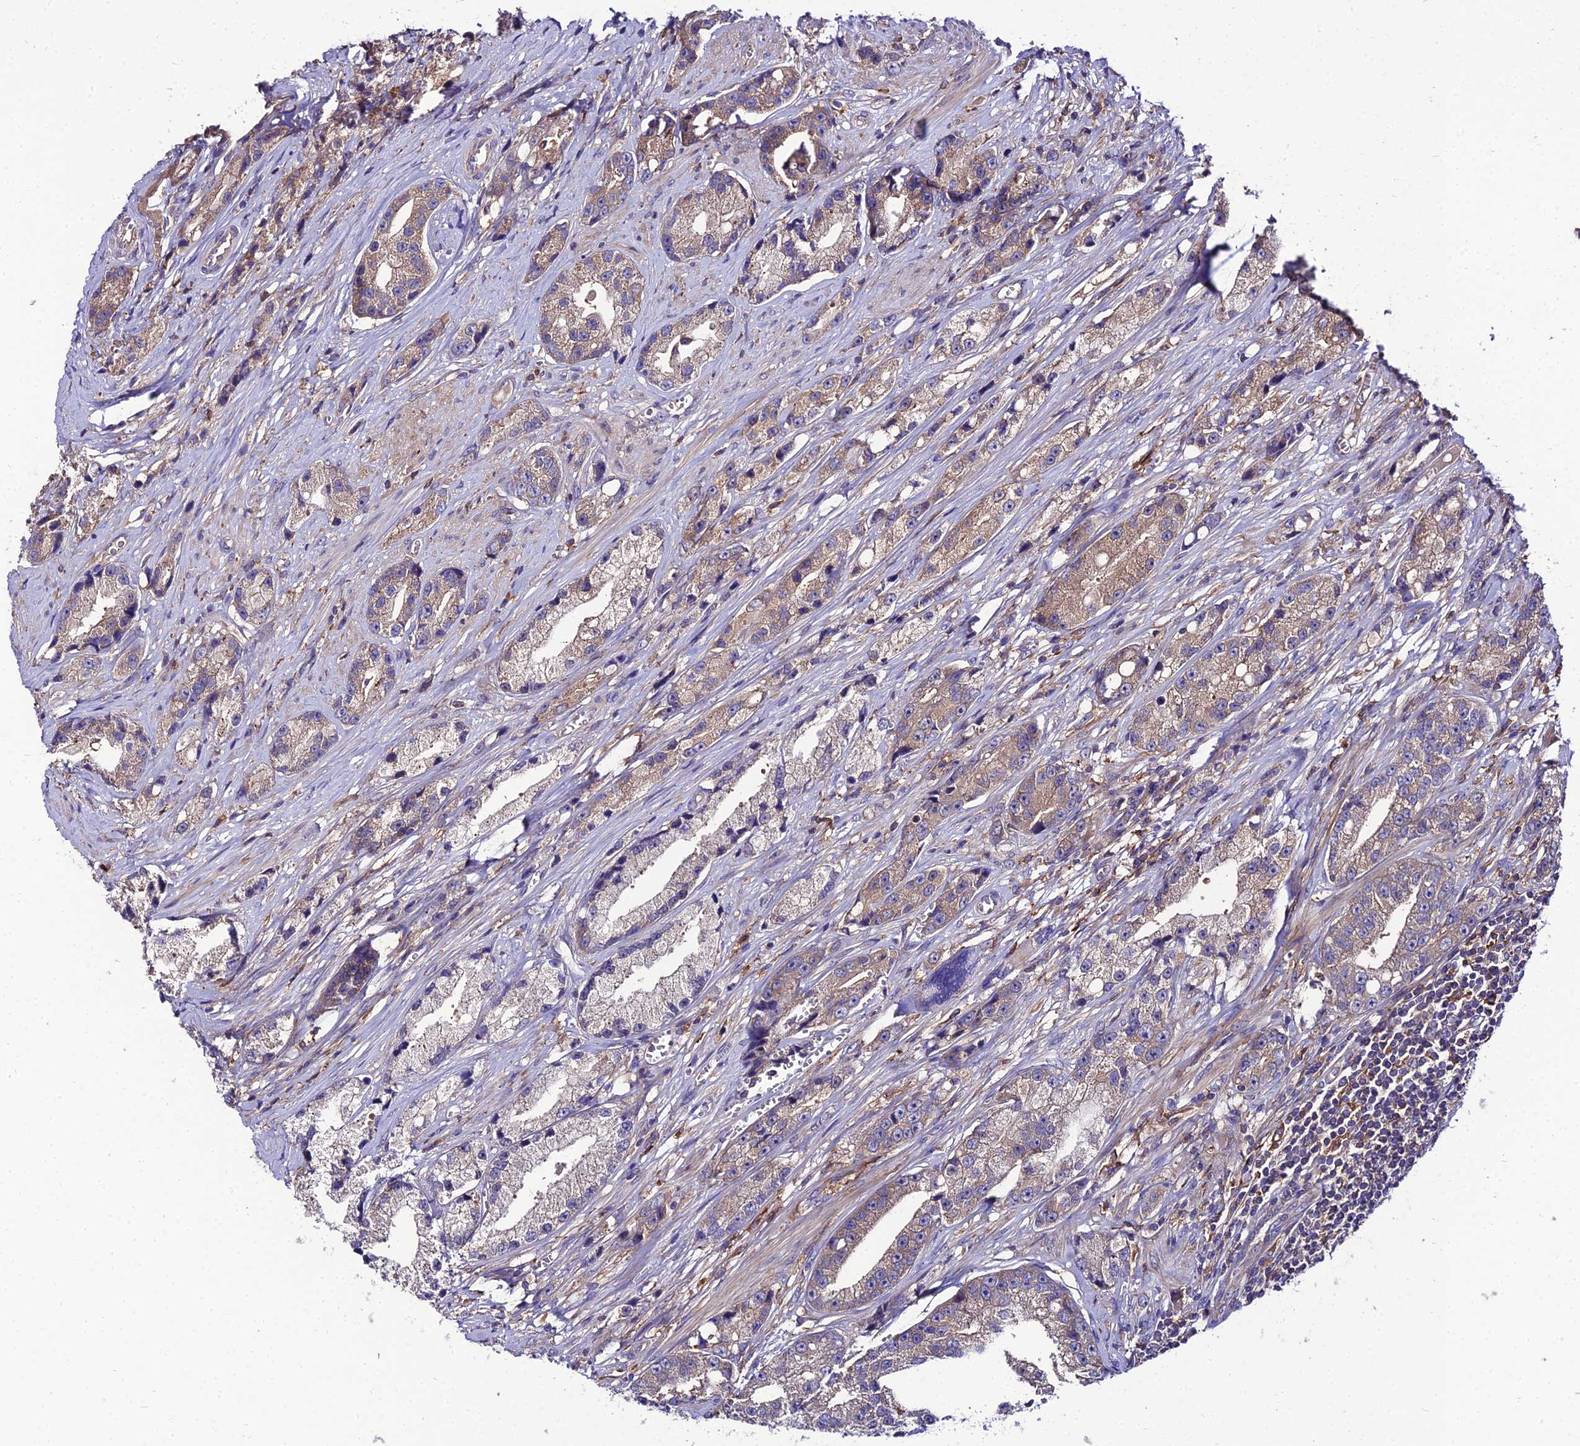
{"staining": {"intensity": "weak", "quantity": "25%-75%", "location": "cytoplasmic/membranous"}, "tissue": "prostate cancer", "cell_type": "Tumor cells", "image_type": "cancer", "snomed": [{"axis": "morphology", "description": "Adenocarcinoma, High grade"}, {"axis": "topography", "description": "Prostate"}], "caption": "This is a histology image of IHC staining of prostate adenocarcinoma (high-grade), which shows weak expression in the cytoplasmic/membranous of tumor cells.", "gene": "C2orf69", "patient": {"sex": "male", "age": 74}}